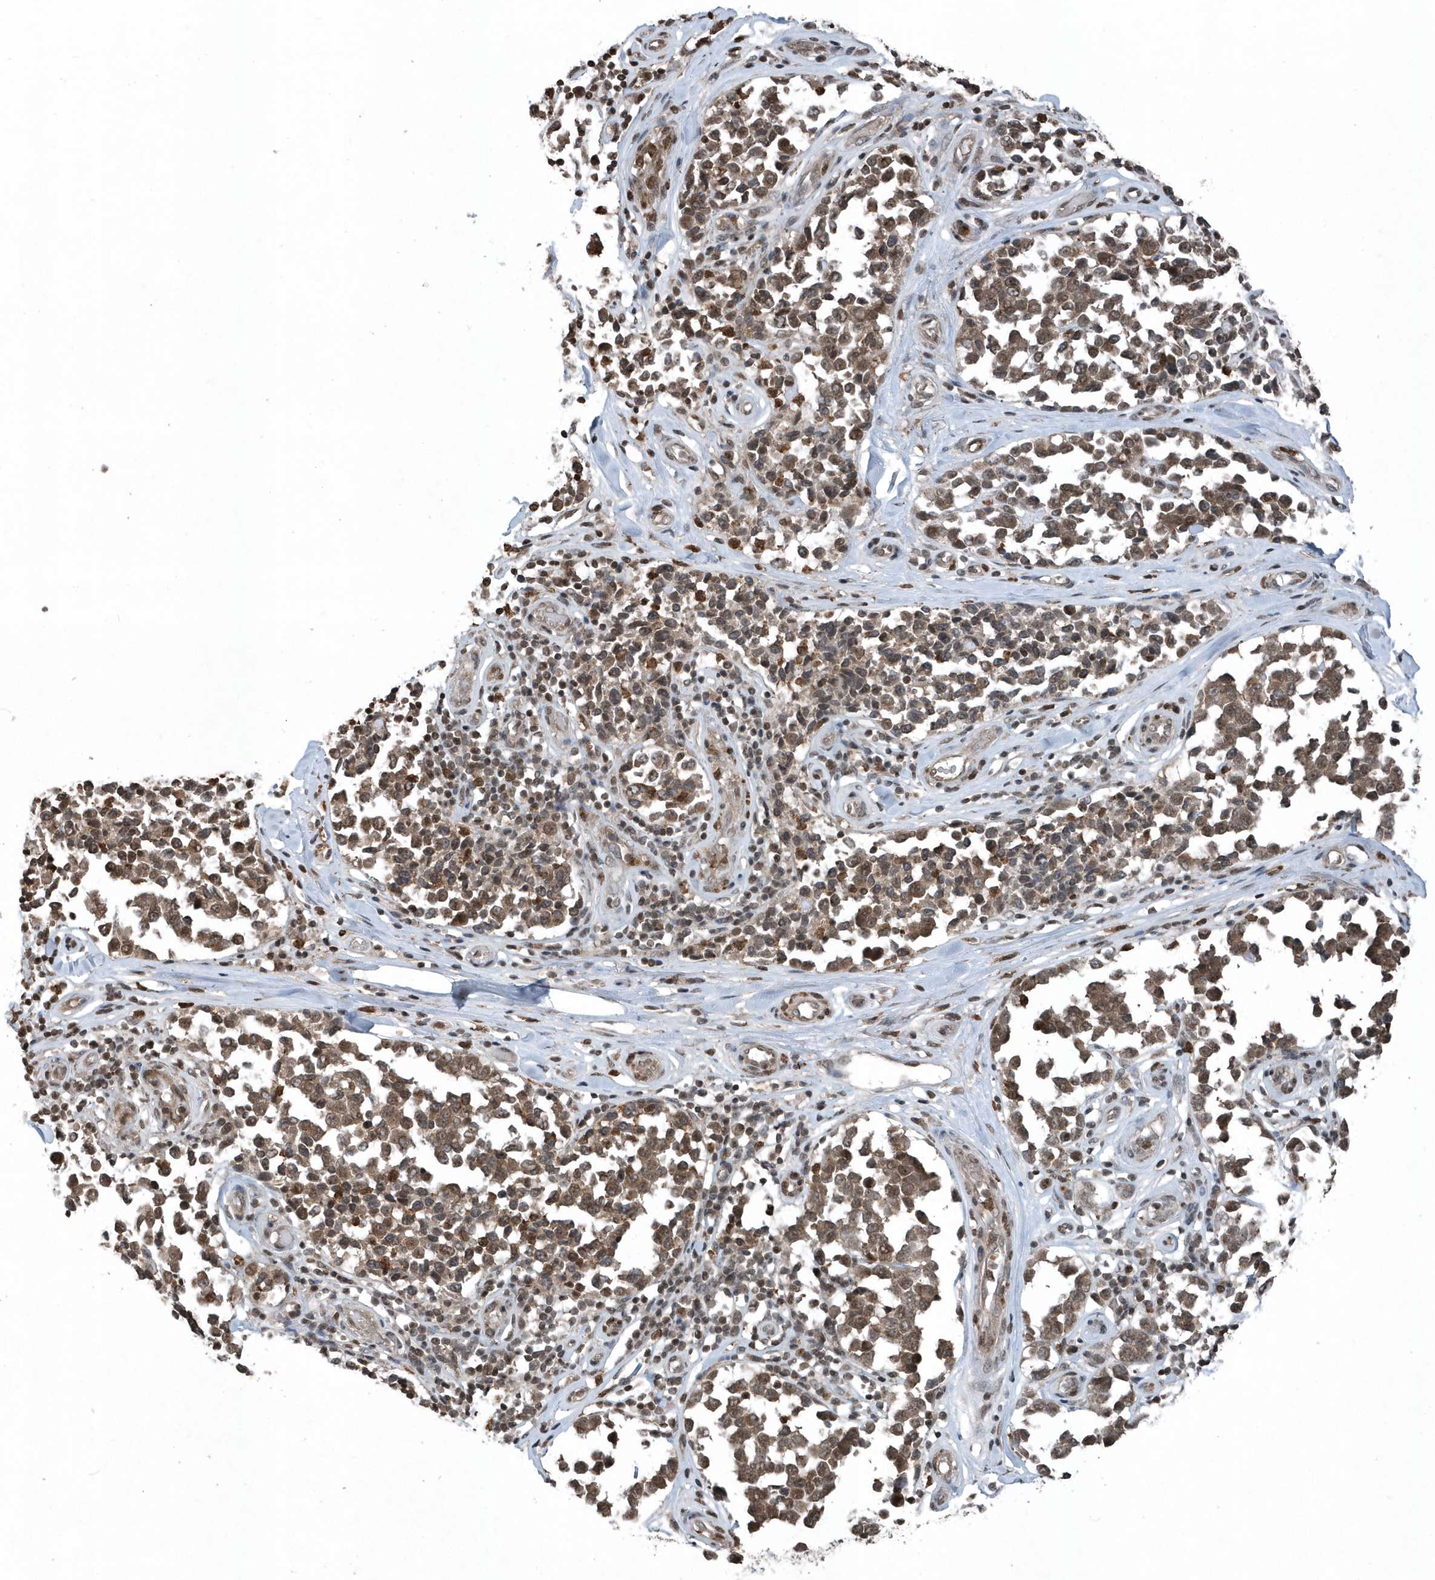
{"staining": {"intensity": "moderate", "quantity": ">75%", "location": "cytoplasmic/membranous,nuclear"}, "tissue": "melanoma", "cell_type": "Tumor cells", "image_type": "cancer", "snomed": [{"axis": "morphology", "description": "Malignant melanoma, NOS"}, {"axis": "topography", "description": "Skin"}], "caption": "Approximately >75% of tumor cells in human malignant melanoma demonstrate moderate cytoplasmic/membranous and nuclear protein staining as visualized by brown immunohistochemical staining.", "gene": "EIF2B1", "patient": {"sex": "female", "age": 64}}